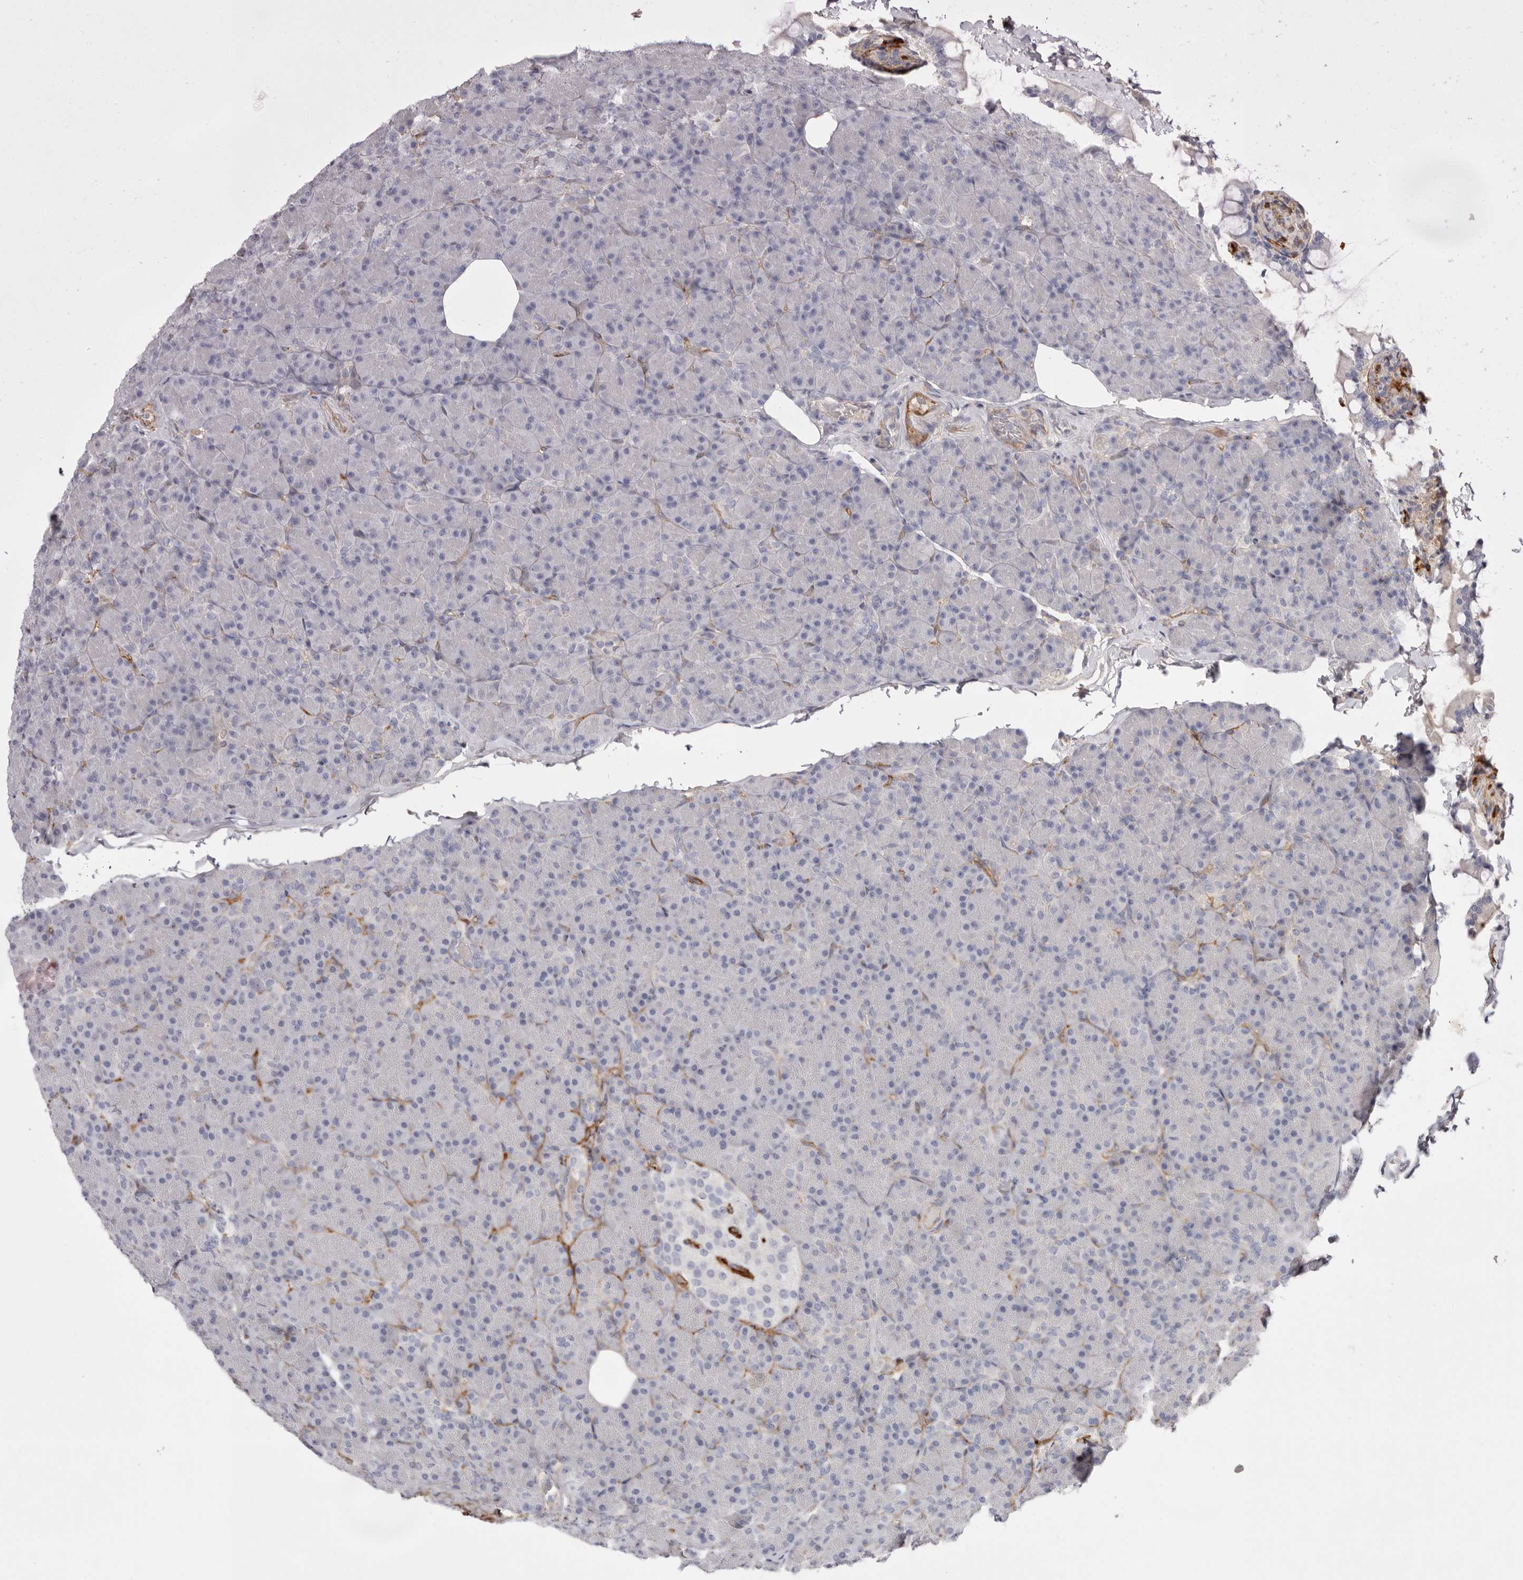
{"staining": {"intensity": "negative", "quantity": "none", "location": "none"}, "tissue": "pancreas", "cell_type": "Exocrine glandular cells", "image_type": "normal", "snomed": [{"axis": "morphology", "description": "Normal tissue, NOS"}, {"axis": "topography", "description": "Pancreas"}], "caption": "Unremarkable pancreas was stained to show a protein in brown. There is no significant expression in exocrine glandular cells. (IHC, brightfield microscopy, high magnification).", "gene": "LRRC66", "patient": {"sex": "female", "age": 43}}